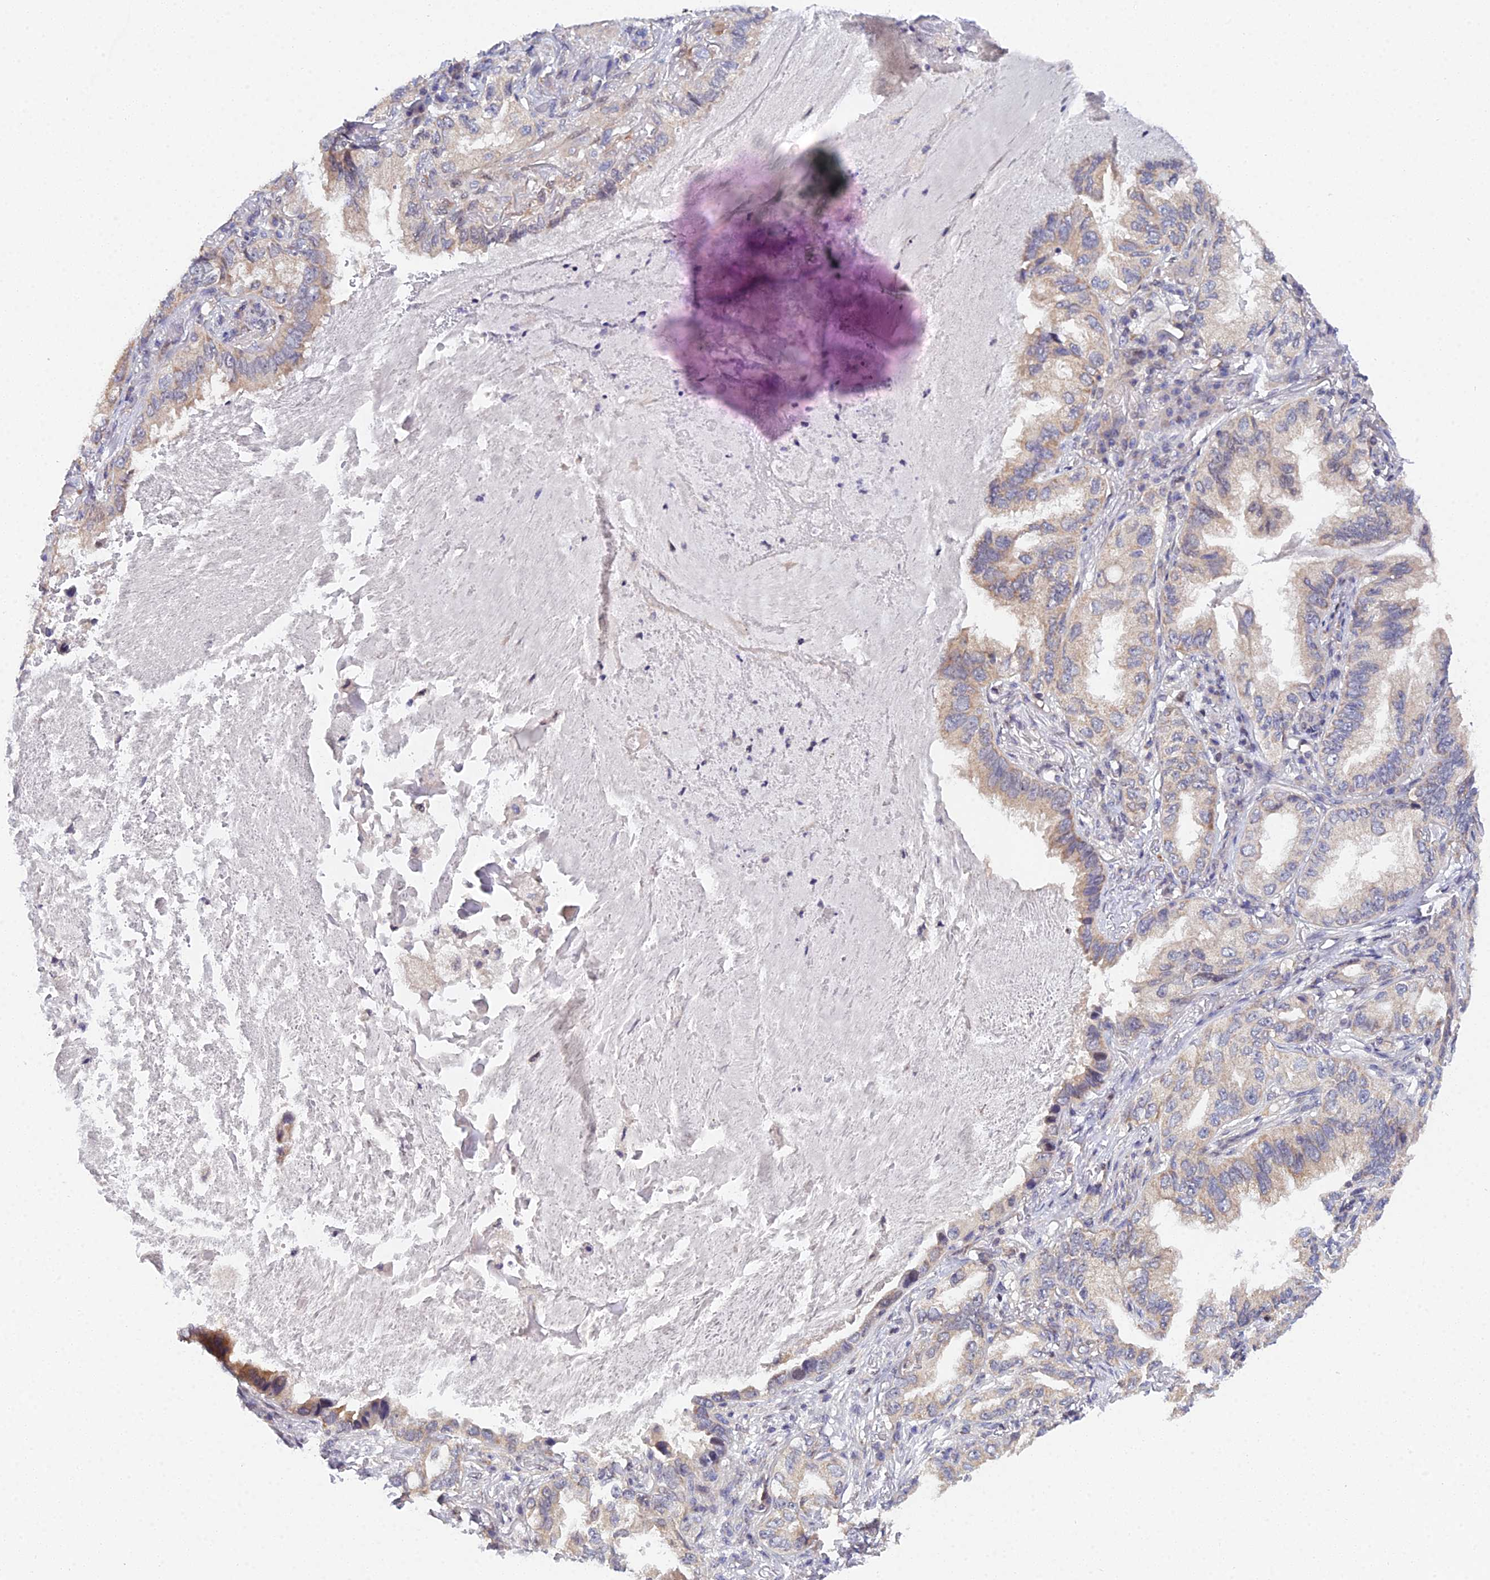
{"staining": {"intensity": "weak", "quantity": "25%-75%", "location": "cytoplasmic/membranous"}, "tissue": "lung cancer", "cell_type": "Tumor cells", "image_type": "cancer", "snomed": [{"axis": "morphology", "description": "Adenocarcinoma, NOS"}, {"axis": "topography", "description": "Lung"}], "caption": "Tumor cells show weak cytoplasmic/membranous expression in about 25%-75% of cells in lung cancer (adenocarcinoma).", "gene": "ELOA2", "patient": {"sex": "female", "age": 69}}